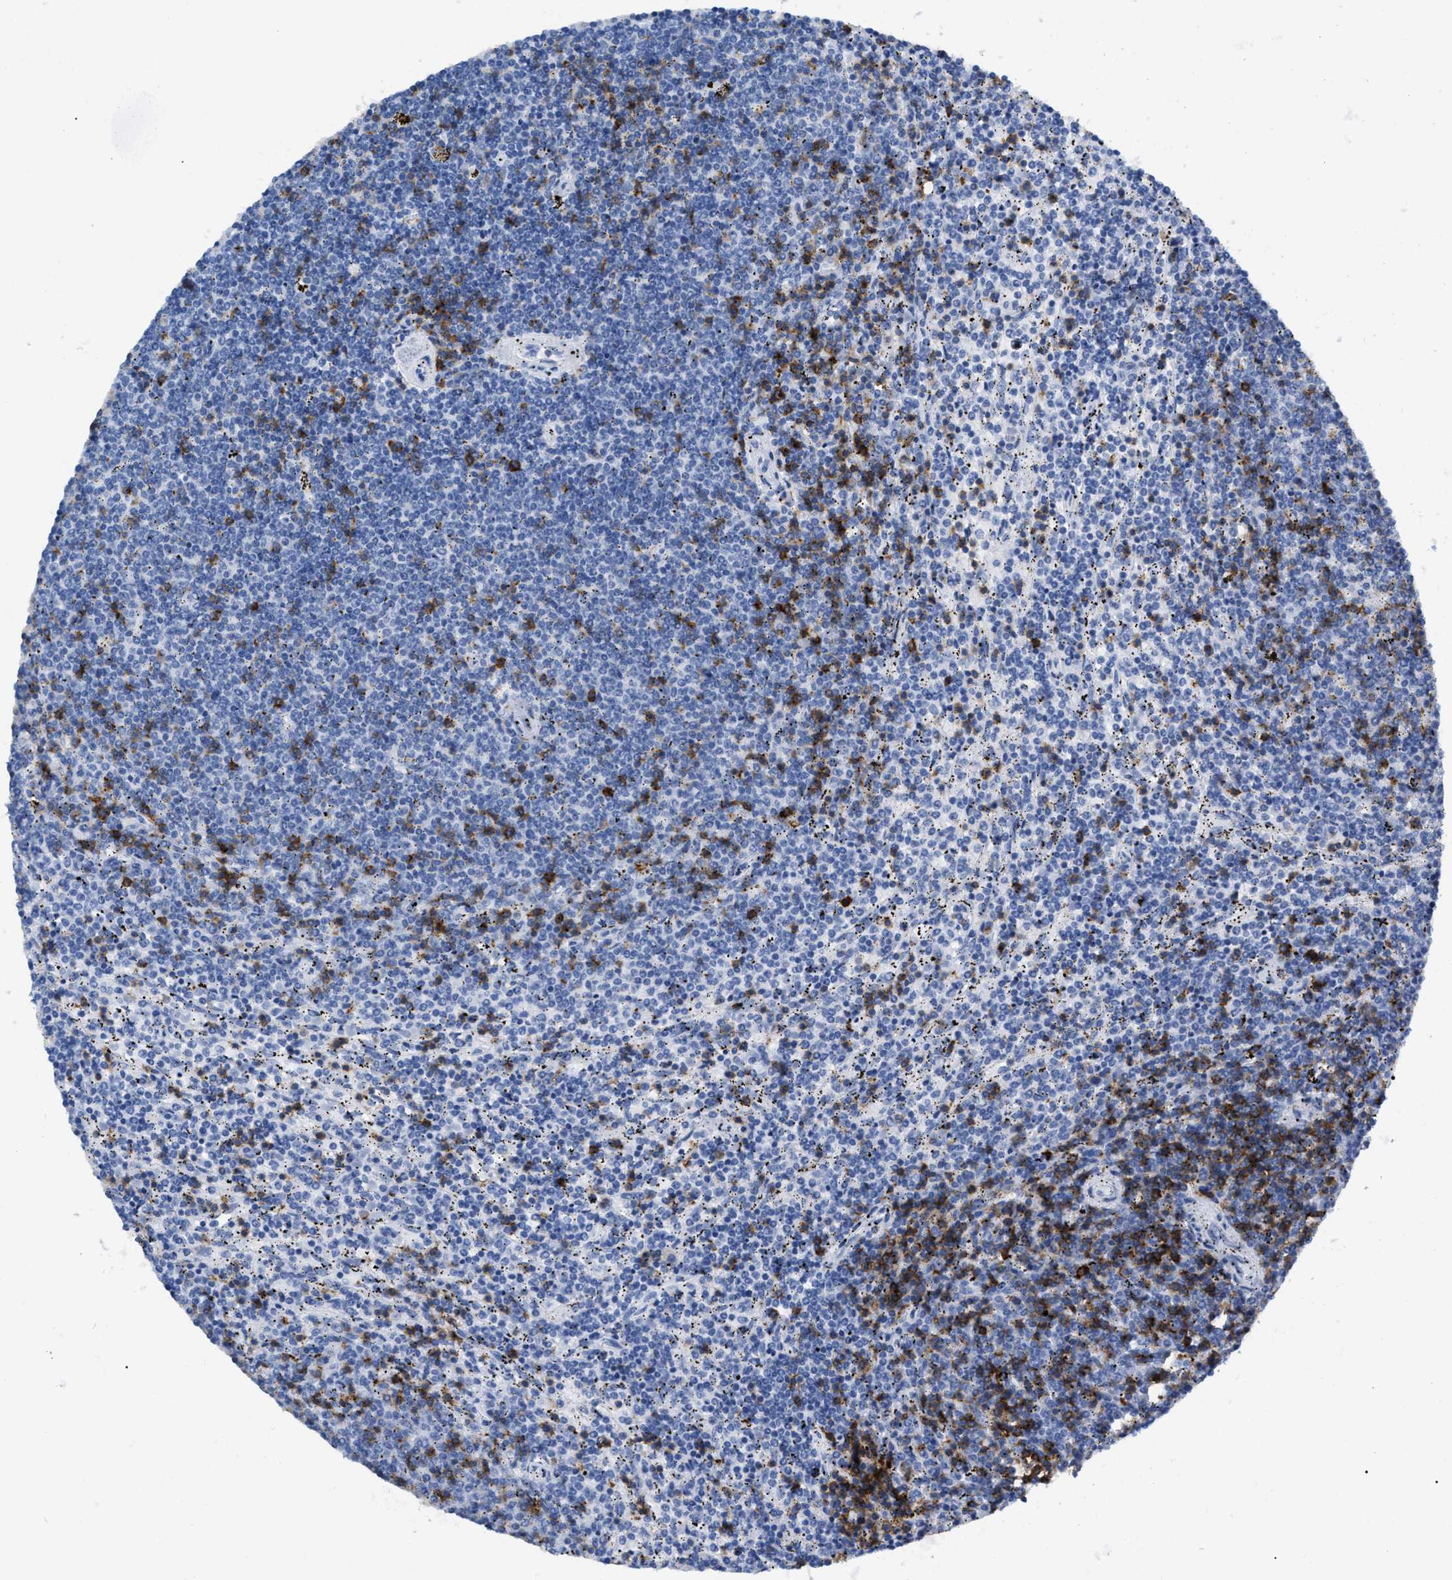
{"staining": {"intensity": "negative", "quantity": "none", "location": "none"}, "tissue": "lymphoma", "cell_type": "Tumor cells", "image_type": "cancer", "snomed": [{"axis": "morphology", "description": "Malignant lymphoma, non-Hodgkin's type, Low grade"}, {"axis": "topography", "description": "Spleen"}], "caption": "Tumor cells are negative for brown protein staining in lymphoma. (DAB (3,3'-diaminobenzidine) immunohistochemistry visualized using brightfield microscopy, high magnification).", "gene": "CD5", "patient": {"sex": "female", "age": 50}}